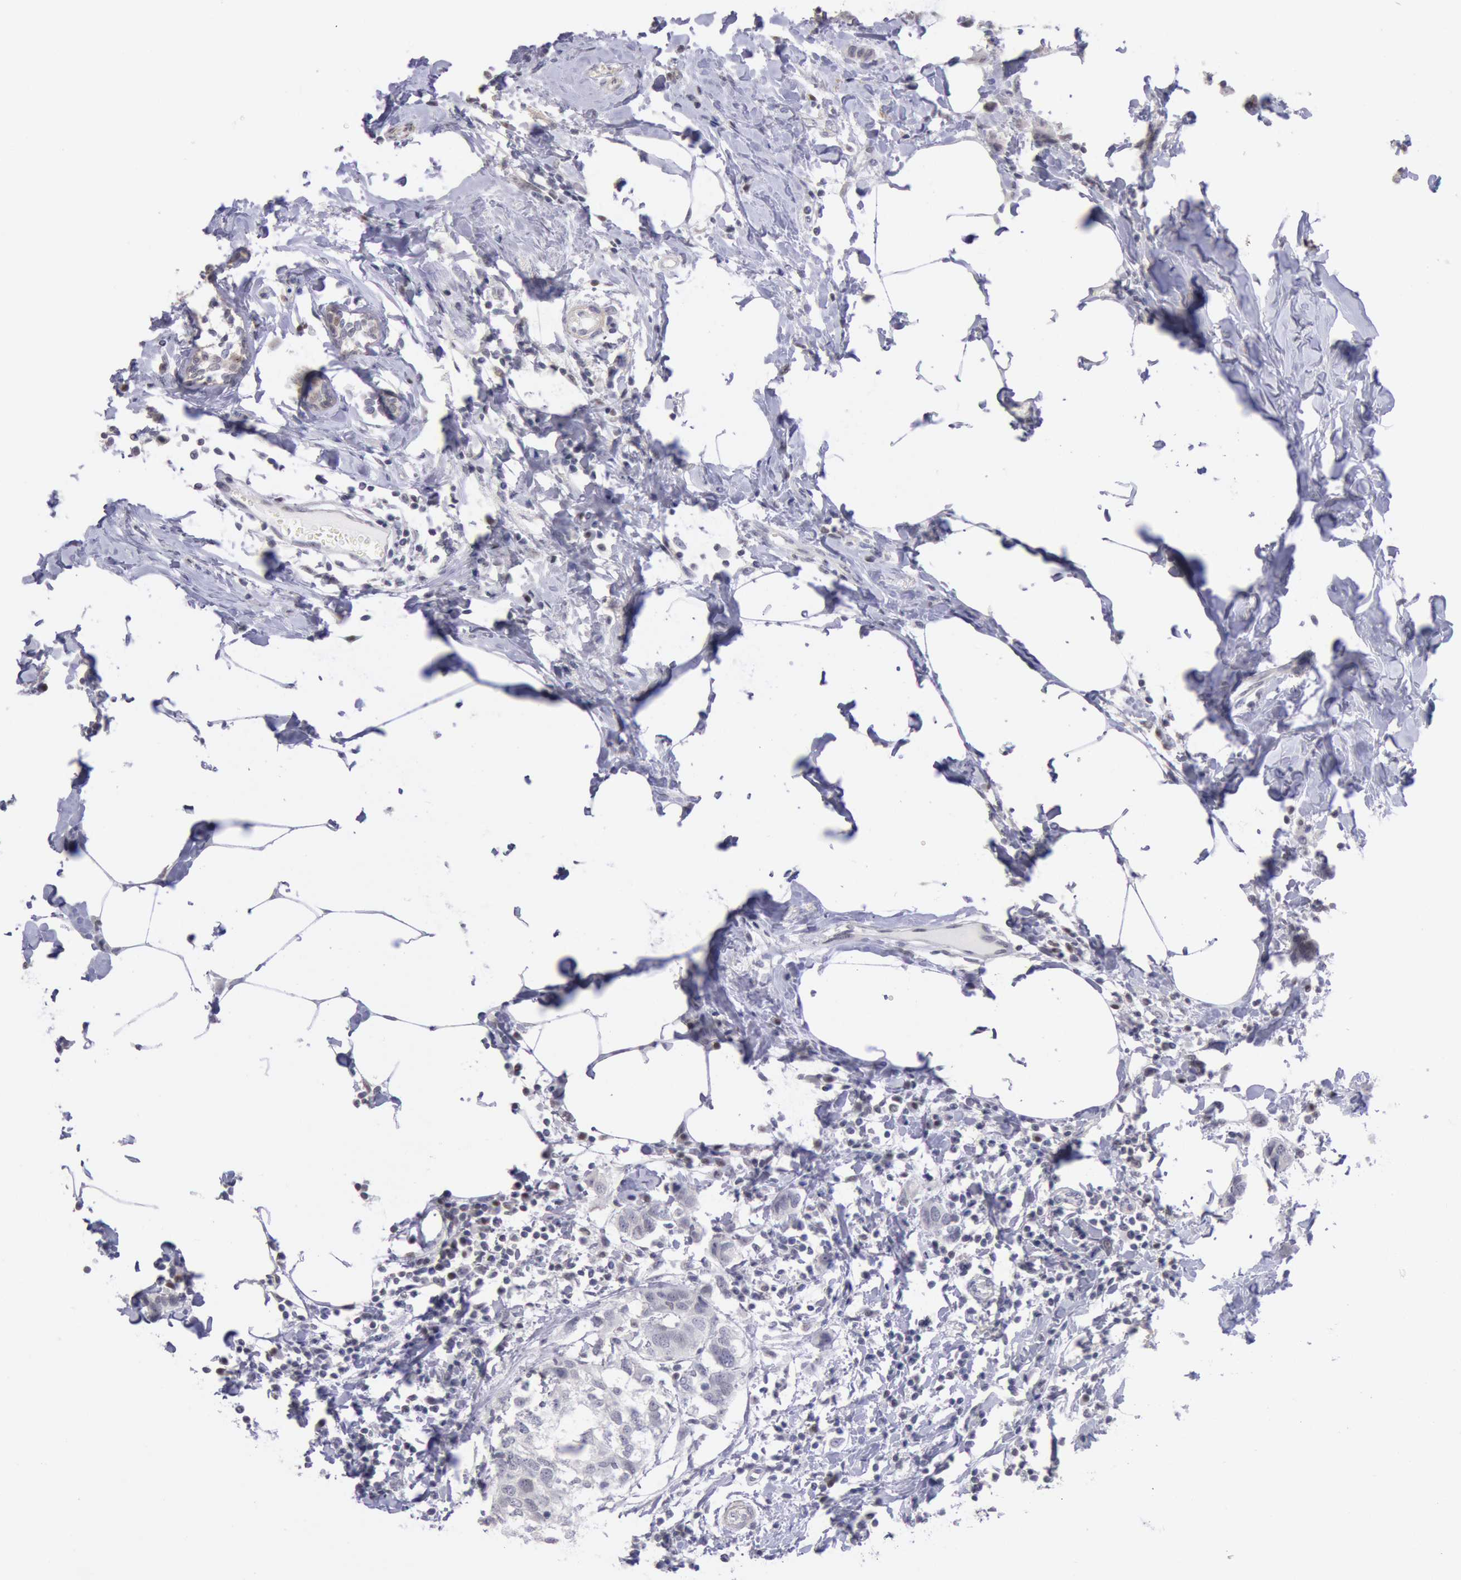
{"staining": {"intensity": "weak", "quantity": ">75%", "location": "cytoplasmic/membranous"}, "tissue": "breast cancer", "cell_type": "Tumor cells", "image_type": "cancer", "snomed": [{"axis": "morphology", "description": "Normal tissue, NOS"}, {"axis": "morphology", "description": "Duct carcinoma"}, {"axis": "topography", "description": "Breast"}], "caption": "Tumor cells display weak cytoplasmic/membranous positivity in approximately >75% of cells in breast cancer (intraductal carcinoma).", "gene": "MYH7", "patient": {"sex": "female", "age": 50}}